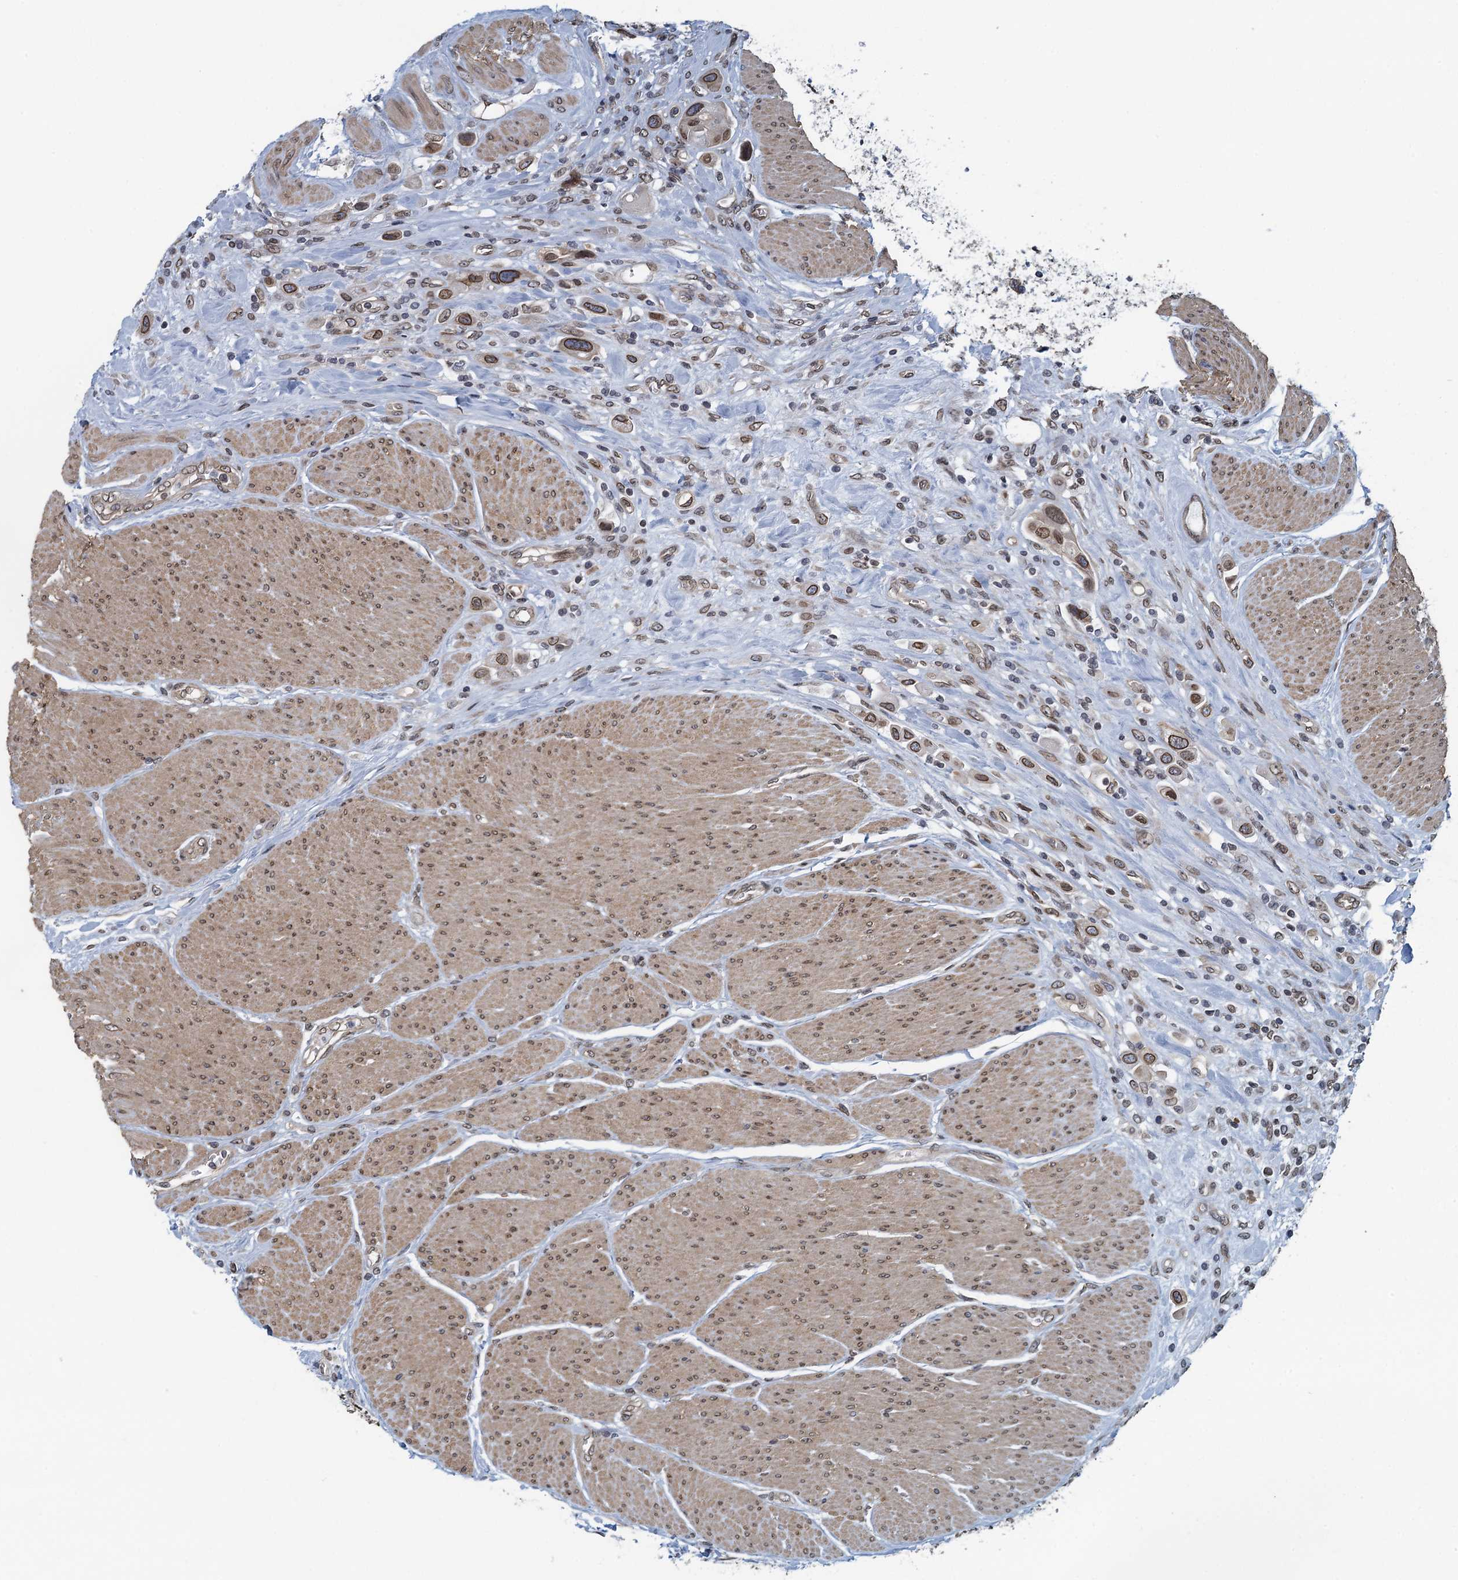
{"staining": {"intensity": "moderate", "quantity": ">75%", "location": "cytoplasmic/membranous,nuclear"}, "tissue": "urothelial cancer", "cell_type": "Tumor cells", "image_type": "cancer", "snomed": [{"axis": "morphology", "description": "Urothelial carcinoma, High grade"}, {"axis": "topography", "description": "Urinary bladder"}], "caption": "Moderate cytoplasmic/membranous and nuclear protein expression is seen in about >75% of tumor cells in urothelial carcinoma (high-grade).", "gene": "CCDC34", "patient": {"sex": "male", "age": 50}}